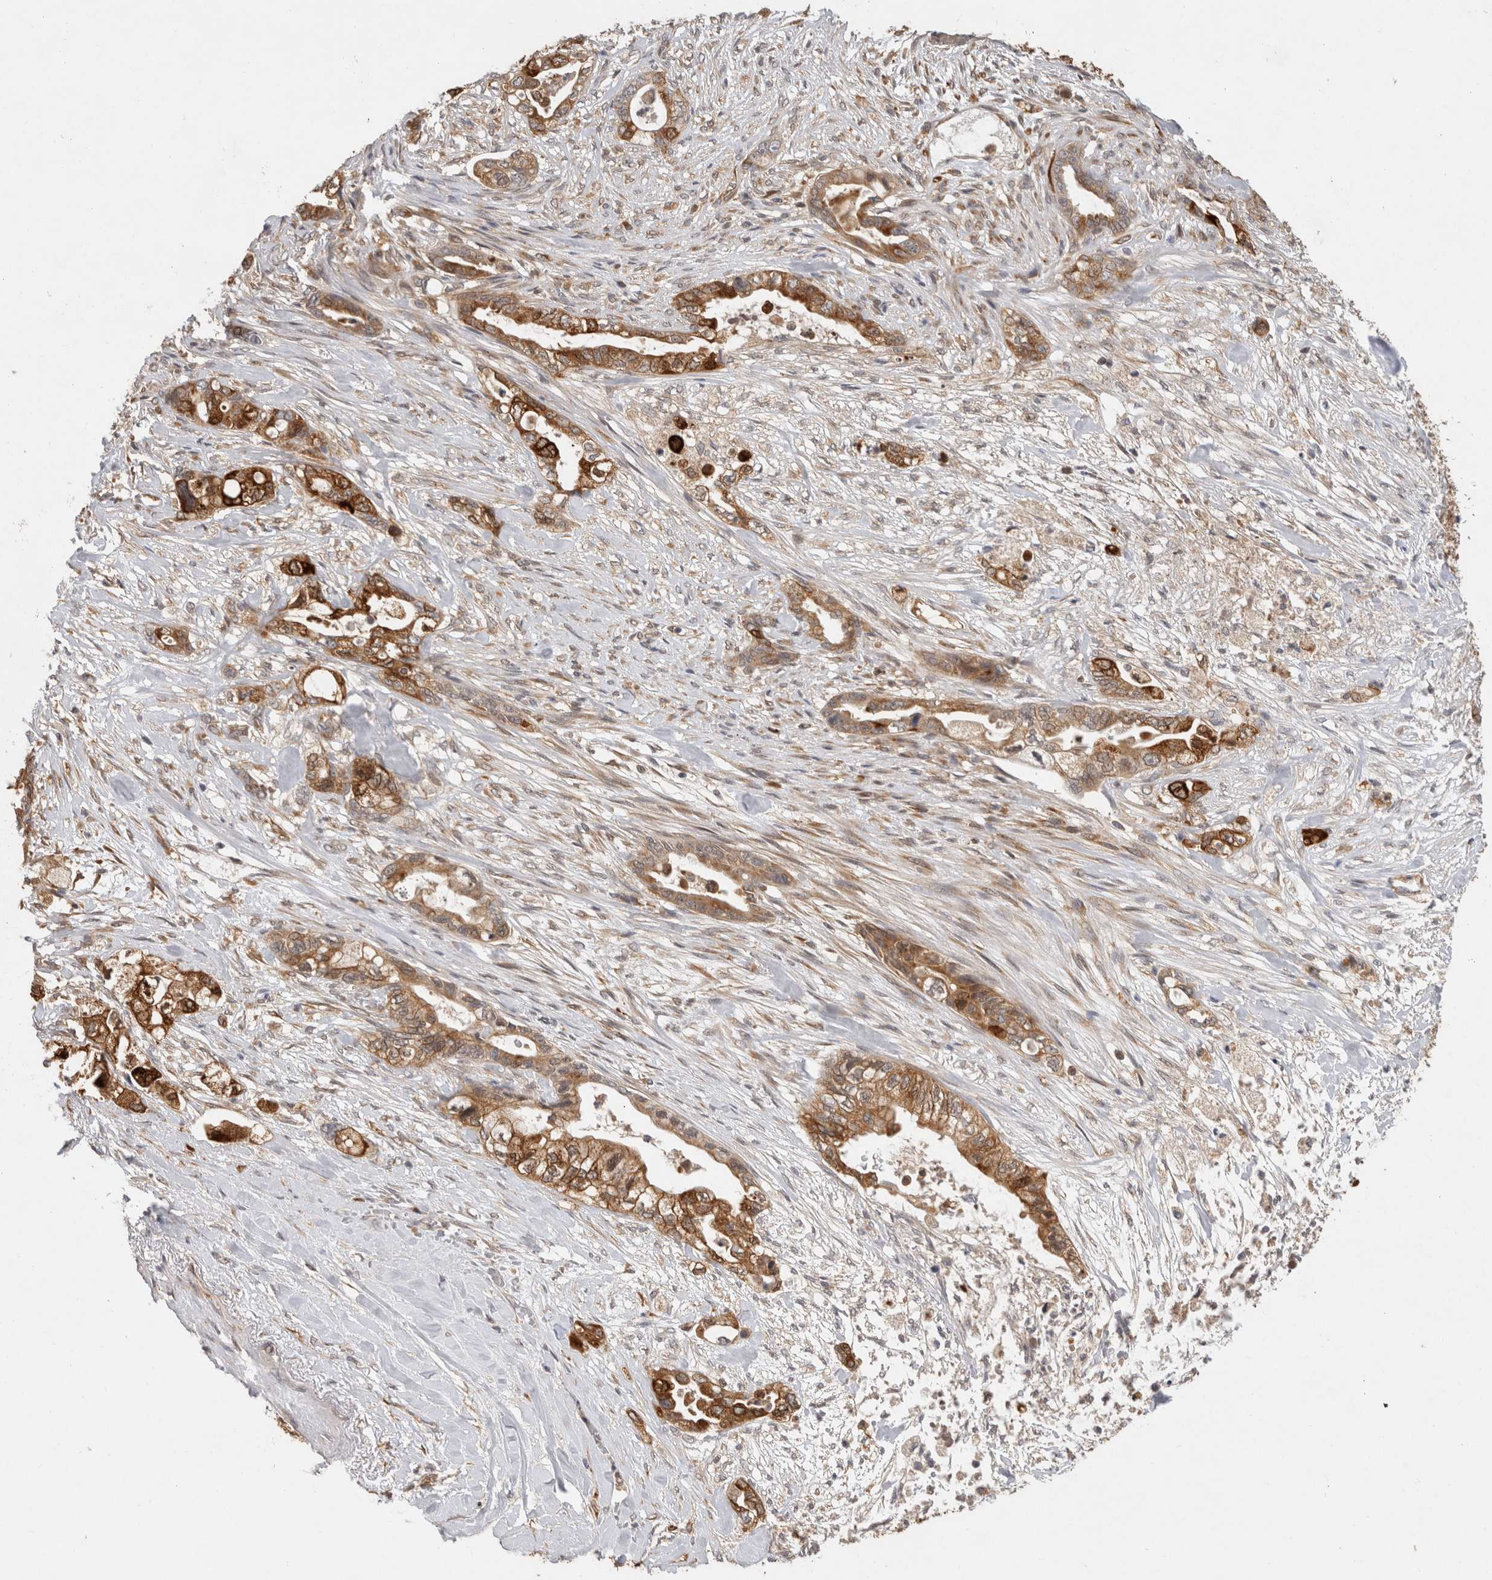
{"staining": {"intensity": "moderate", "quantity": ">75%", "location": "cytoplasmic/membranous"}, "tissue": "pancreatic cancer", "cell_type": "Tumor cells", "image_type": "cancer", "snomed": [{"axis": "morphology", "description": "Adenocarcinoma, NOS"}, {"axis": "topography", "description": "Pancreas"}], "caption": "Pancreatic adenocarcinoma stained with IHC demonstrates moderate cytoplasmic/membranous expression in approximately >75% of tumor cells. The protein of interest is stained brown, and the nuclei are stained in blue (DAB IHC with brightfield microscopy, high magnification).", "gene": "APOL2", "patient": {"sex": "male", "age": 70}}